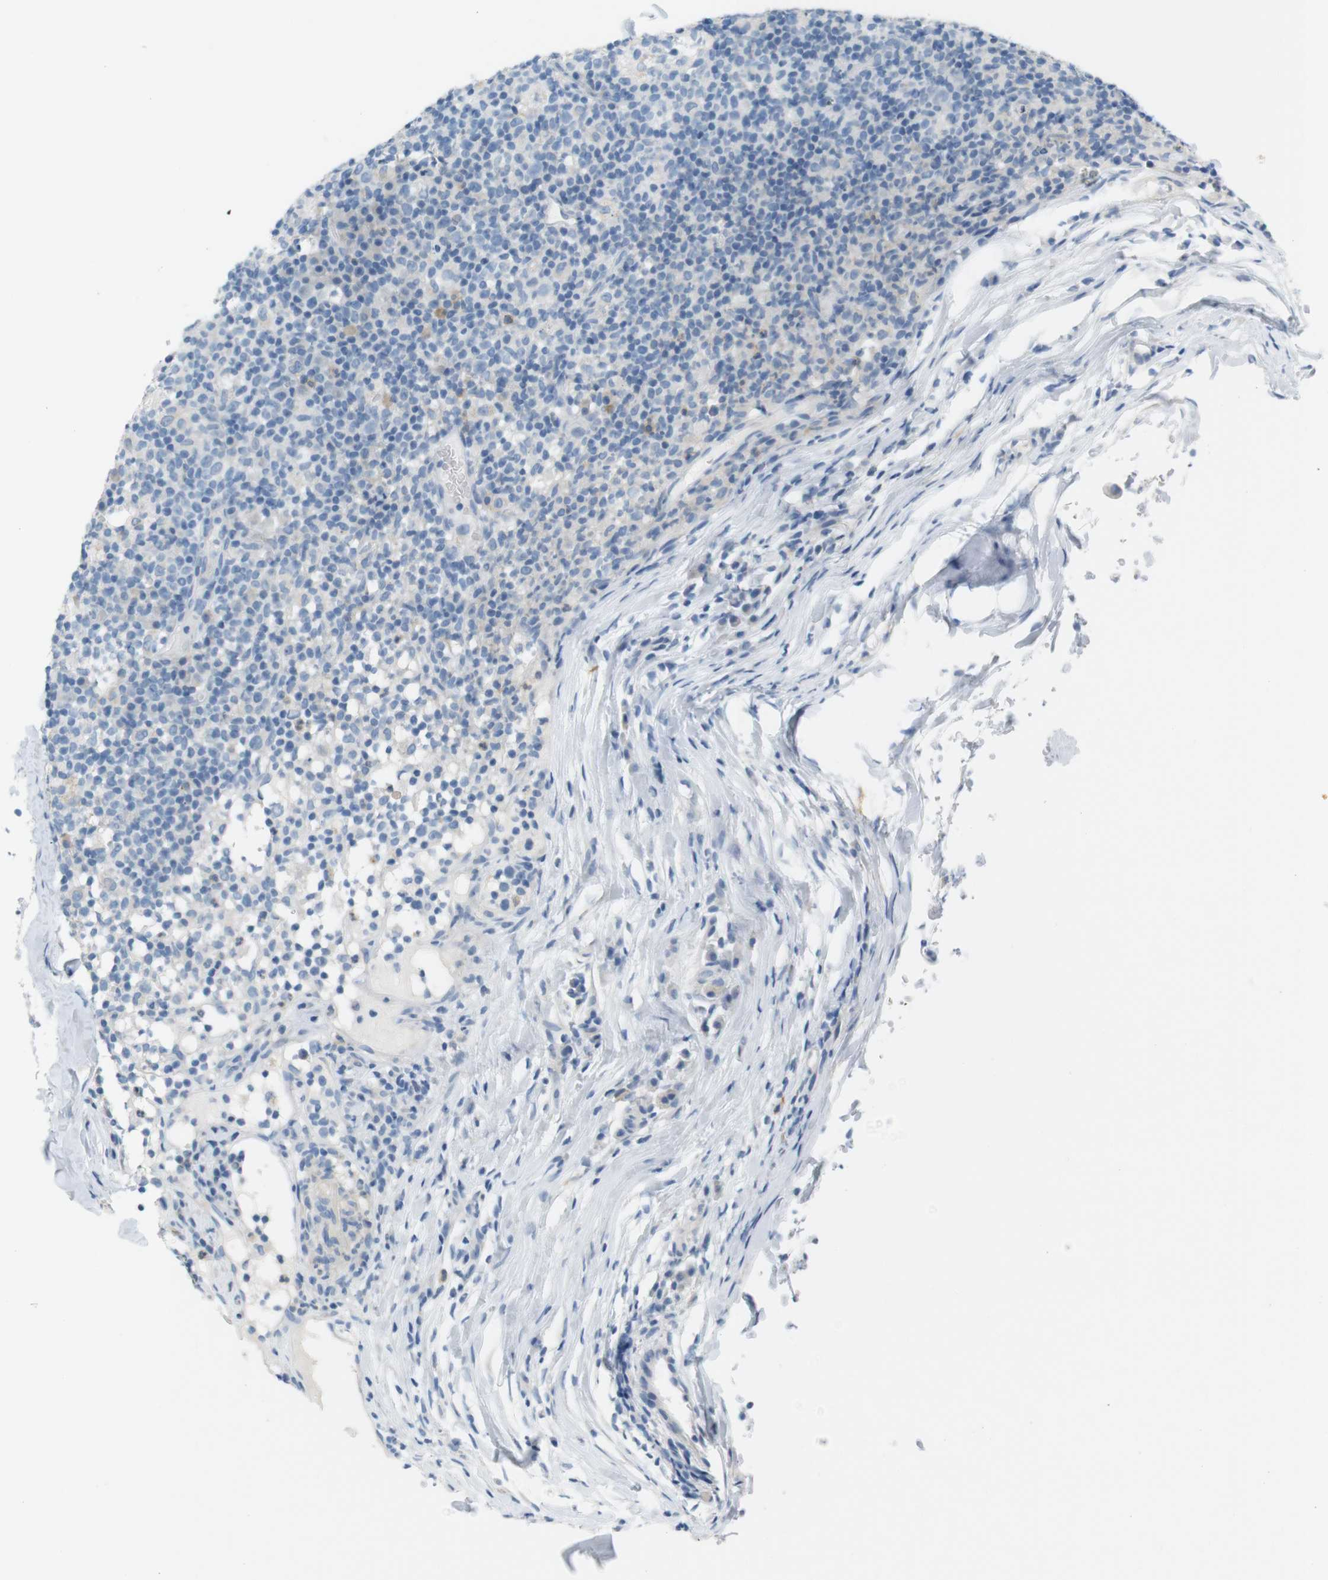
{"staining": {"intensity": "negative", "quantity": "none", "location": "none"}, "tissue": "lymph node", "cell_type": "Germinal center cells", "image_type": "normal", "snomed": [{"axis": "morphology", "description": "Normal tissue, NOS"}, {"axis": "morphology", "description": "Inflammation, NOS"}, {"axis": "topography", "description": "Lymph node"}], "caption": "DAB immunohistochemical staining of unremarkable lymph node shows no significant expression in germinal center cells. (DAB (3,3'-diaminobenzidine) immunohistochemistry (IHC) with hematoxylin counter stain).", "gene": "LRRK2", "patient": {"sex": "male", "age": 55}}